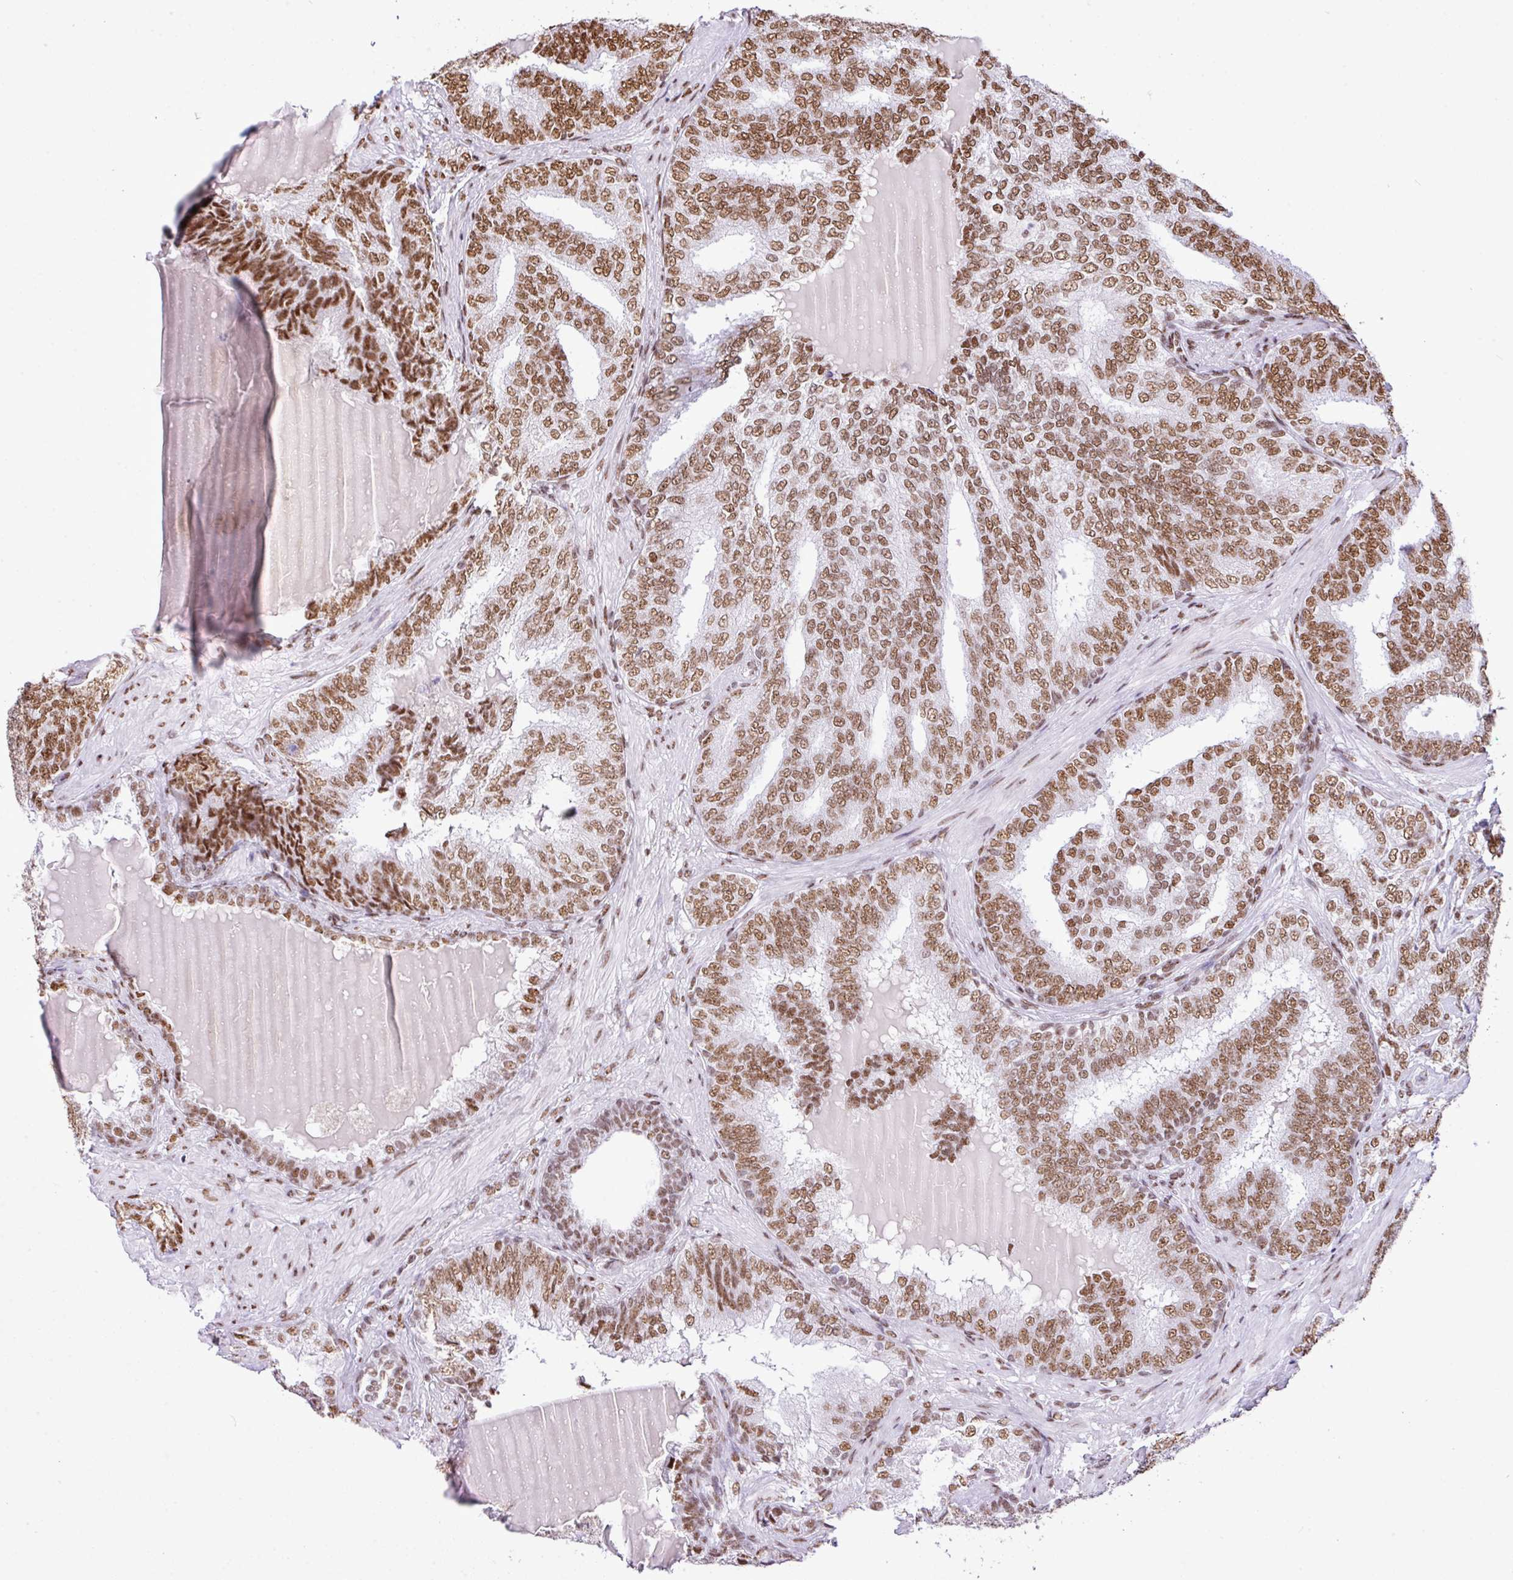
{"staining": {"intensity": "moderate", "quantity": ">75%", "location": "nuclear"}, "tissue": "prostate cancer", "cell_type": "Tumor cells", "image_type": "cancer", "snomed": [{"axis": "morphology", "description": "Adenocarcinoma, High grade"}, {"axis": "topography", "description": "Prostate"}], "caption": "IHC of human prostate adenocarcinoma (high-grade) exhibits medium levels of moderate nuclear positivity in approximately >75% of tumor cells.", "gene": "RARG", "patient": {"sex": "male", "age": 72}}